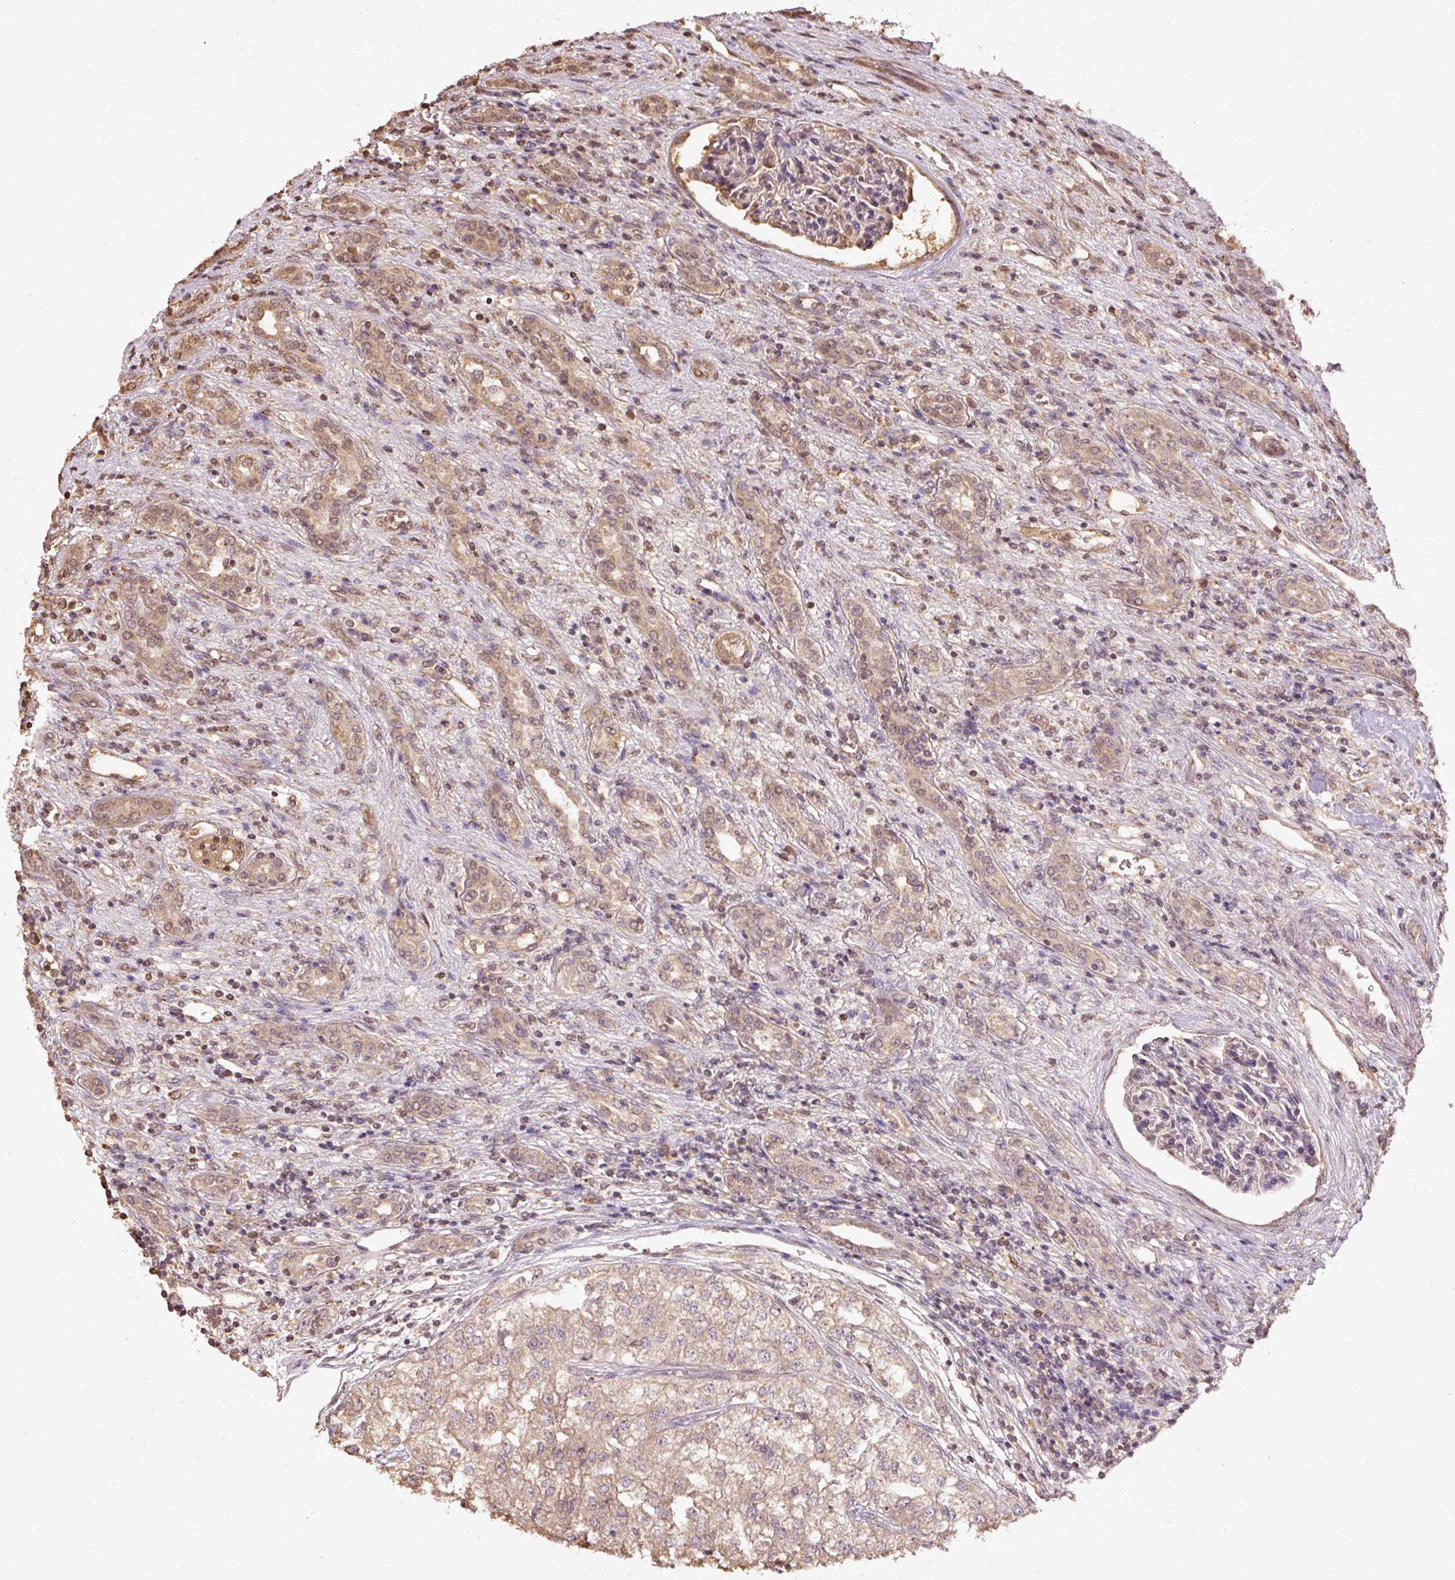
{"staining": {"intensity": "weak", "quantity": ">75%", "location": "cytoplasmic/membranous"}, "tissue": "renal cancer", "cell_type": "Tumor cells", "image_type": "cancer", "snomed": [{"axis": "morphology", "description": "Adenocarcinoma, NOS"}, {"axis": "topography", "description": "Kidney"}], "caption": "Protein expression by immunohistochemistry (IHC) exhibits weak cytoplasmic/membranous staining in about >75% of tumor cells in renal cancer.", "gene": "TMEM170B", "patient": {"sex": "female", "age": 54}}